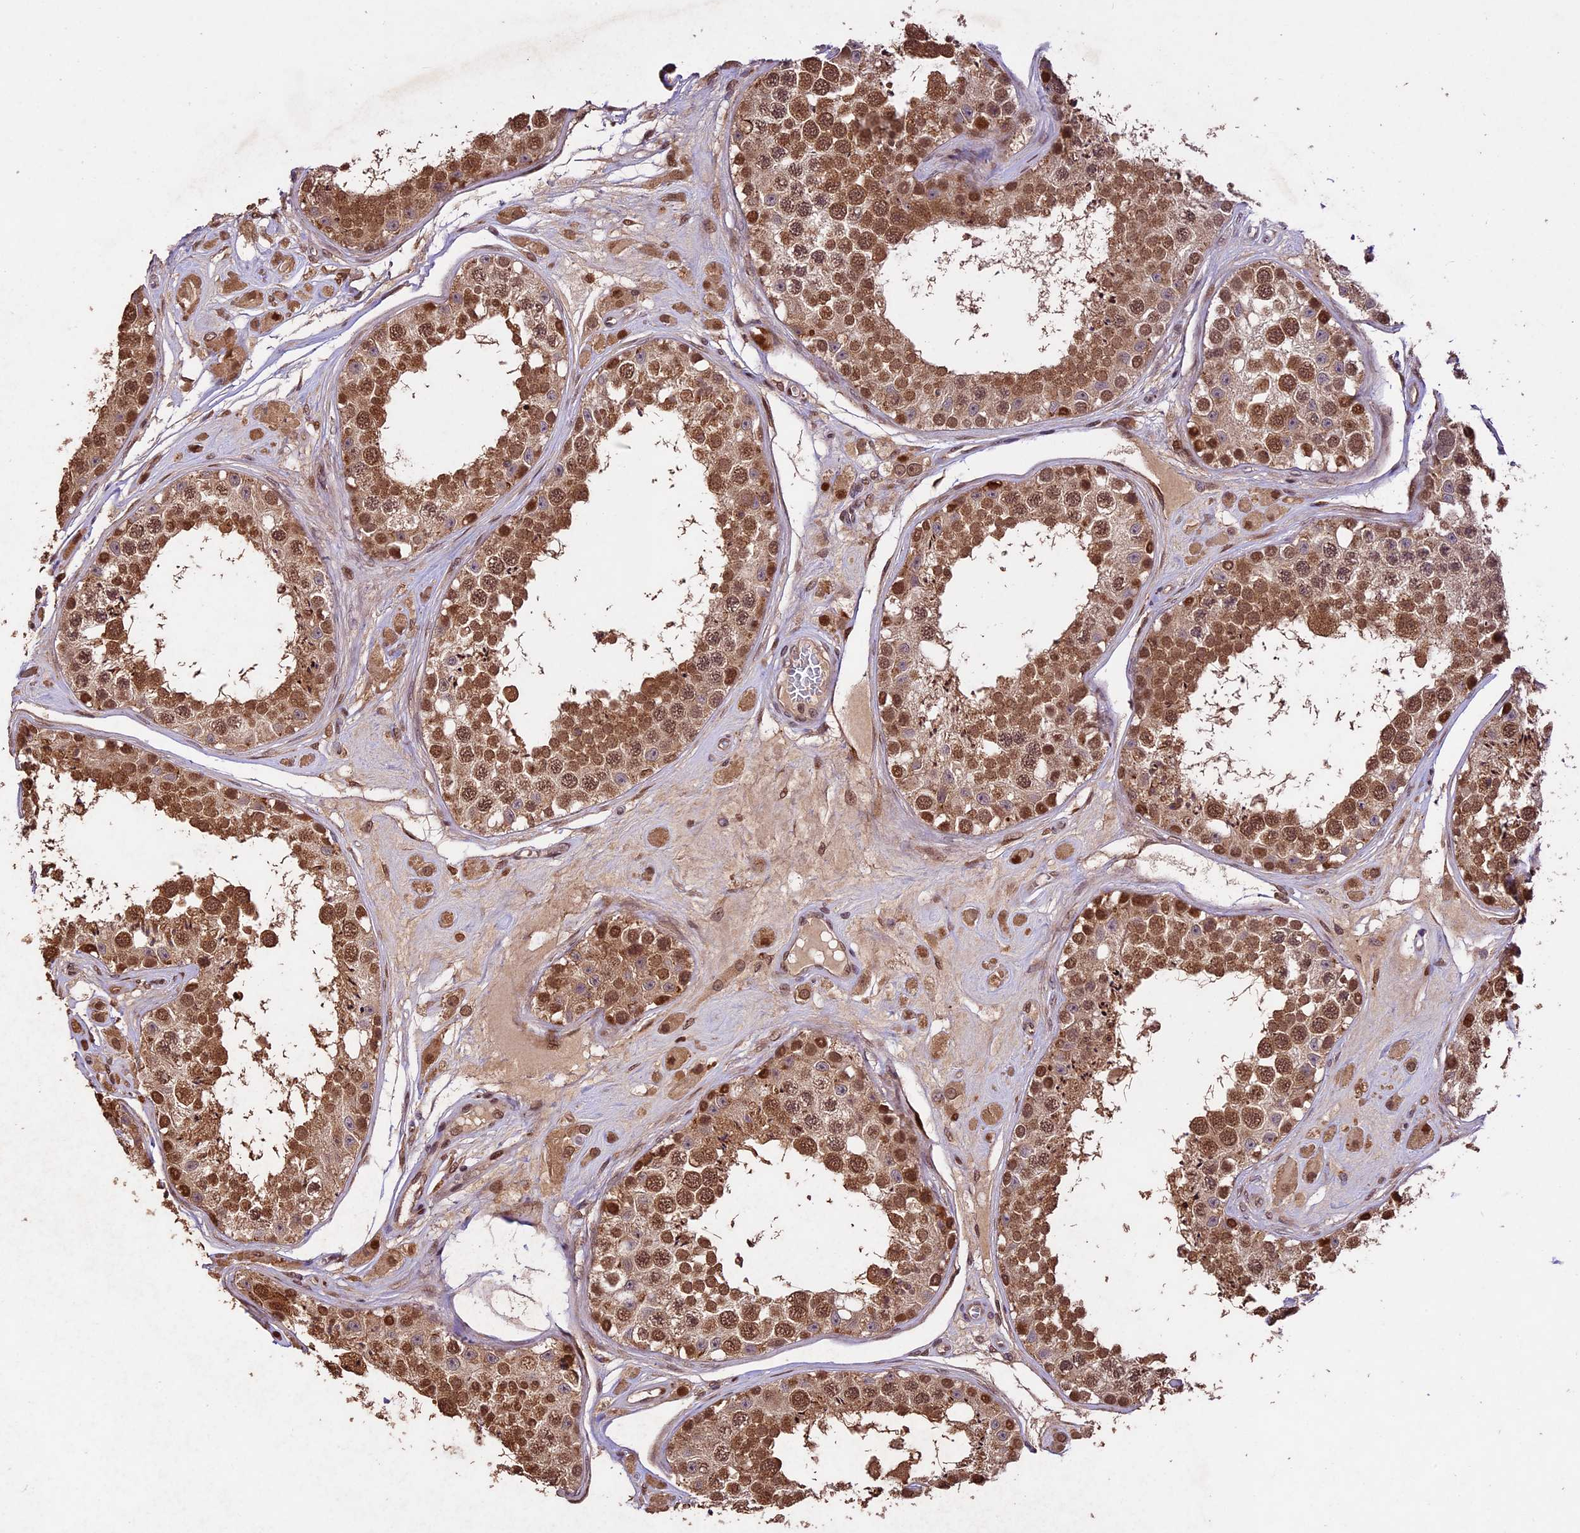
{"staining": {"intensity": "strong", "quantity": ">75%", "location": "cytoplasmic/membranous,nuclear"}, "tissue": "testis", "cell_type": "Cells in seminiferous ducts", "image_type": "normal", "snomed": [{"axis": "morphology", "description": "Normal tissue, NOS"}, {"axis": "topography", "description": "Testis"}], "caption": "This image exhibits unremarkable testis stained with immunohistochemistry (IHC) to label a protein in brown. The cytoplasmic/membranous,nuclear of cells in seminiferous ducts show strong positivity for the protein. Nuclei are counter-stained blue.", "gene": "CDKN2AIP", "patient": {"sex": "male", "age": 25}}